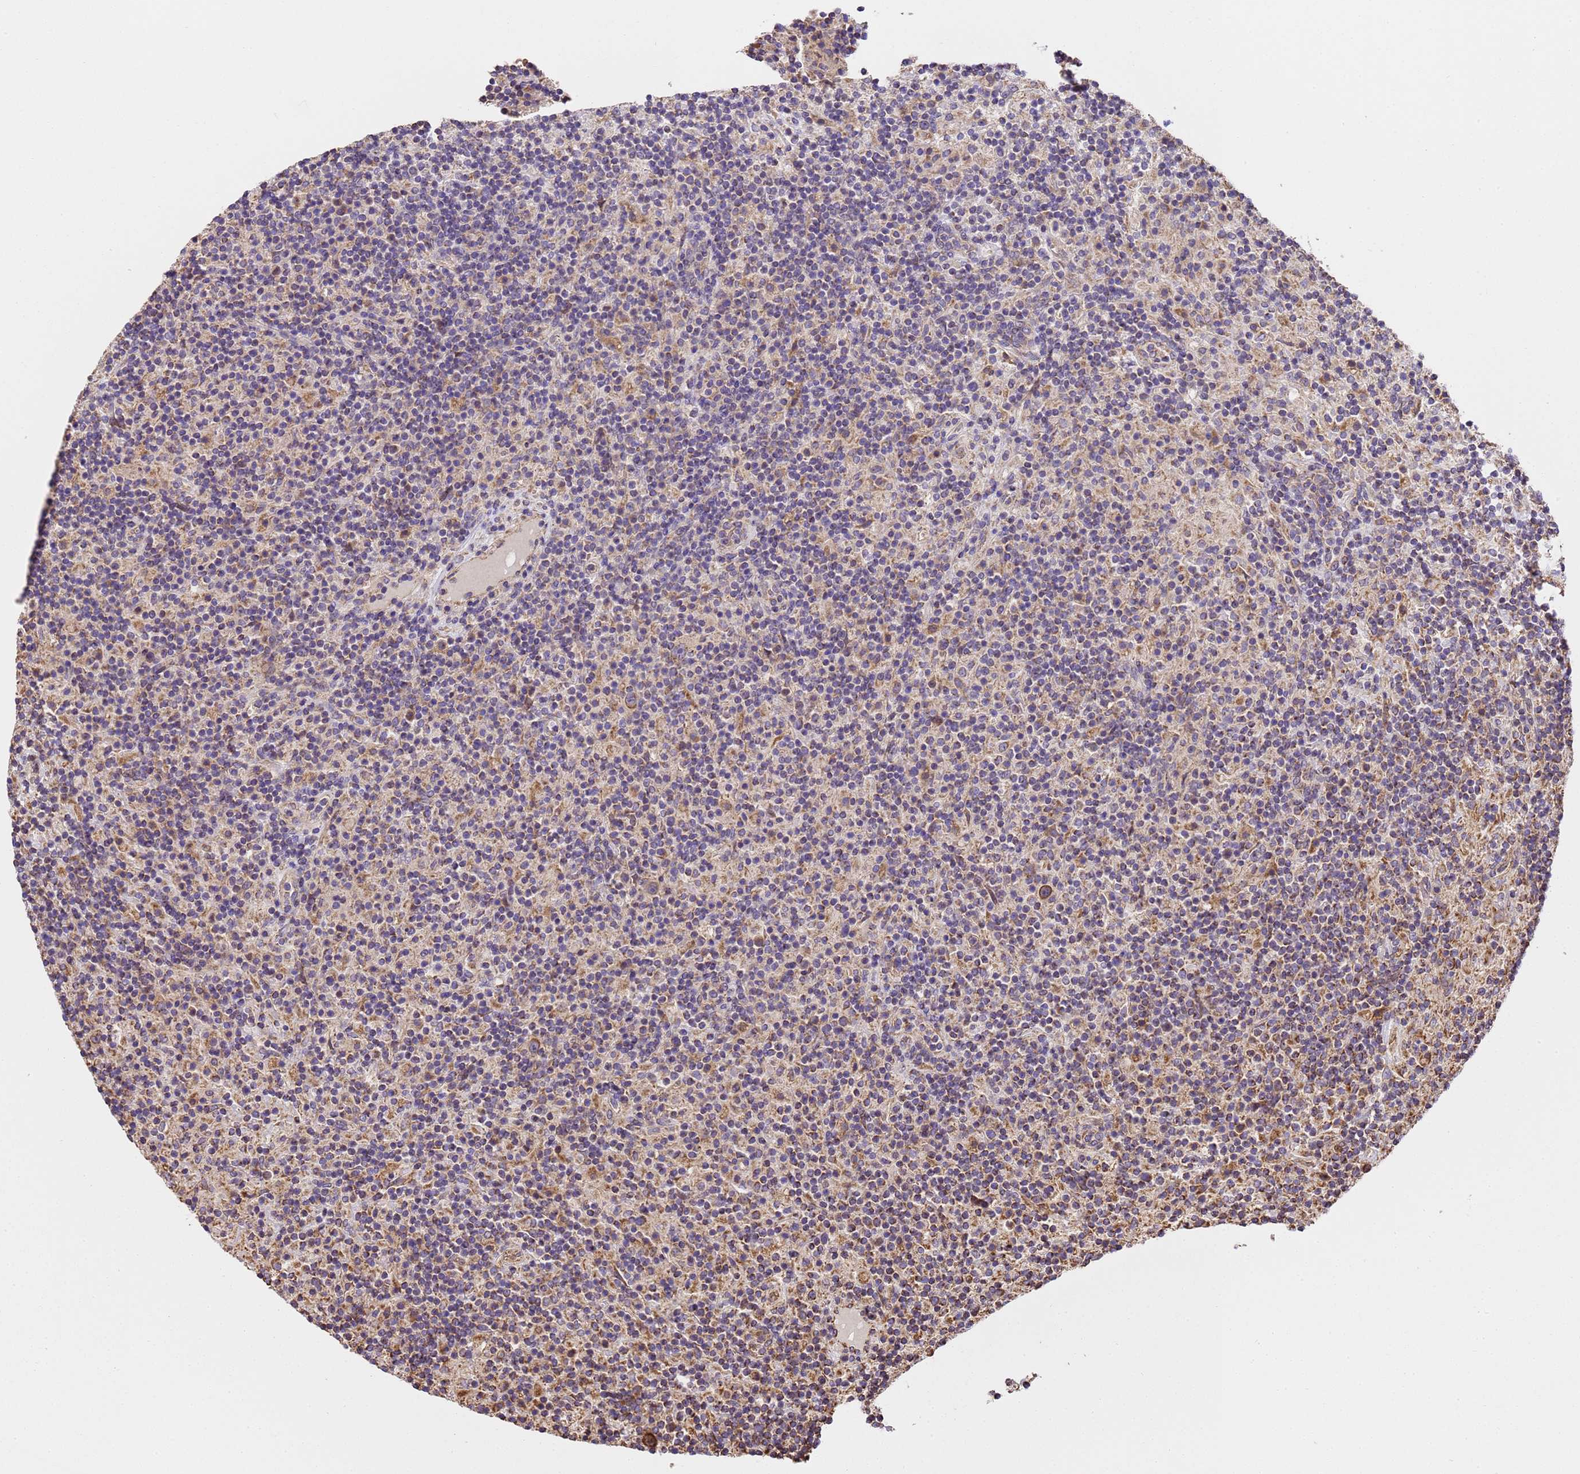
{"staining": {"intensity": "moderate", "quantity": ">75%", "location": "cytoplasmic/membranous"}, "tissue": "lymphoma", "cell_type": "Tumor cells", "image_type": "cancer", "snomed": [{"axis": "morphology", "description": "Hodgkin's disease, NOS"}, {"axis": "topography", "description": "Lymph node"}], "caption": "A brown stain shows moderate cytoplasmic/membranous expression of a protein in human lymphoma tumor cells. (DAB (3,3'-diaminobenzidine) IHC, brown staining for protein, blue staining for nuclei).", "gene": "LRRIQ1", "patient": {"sex": "male", "age": 70}}